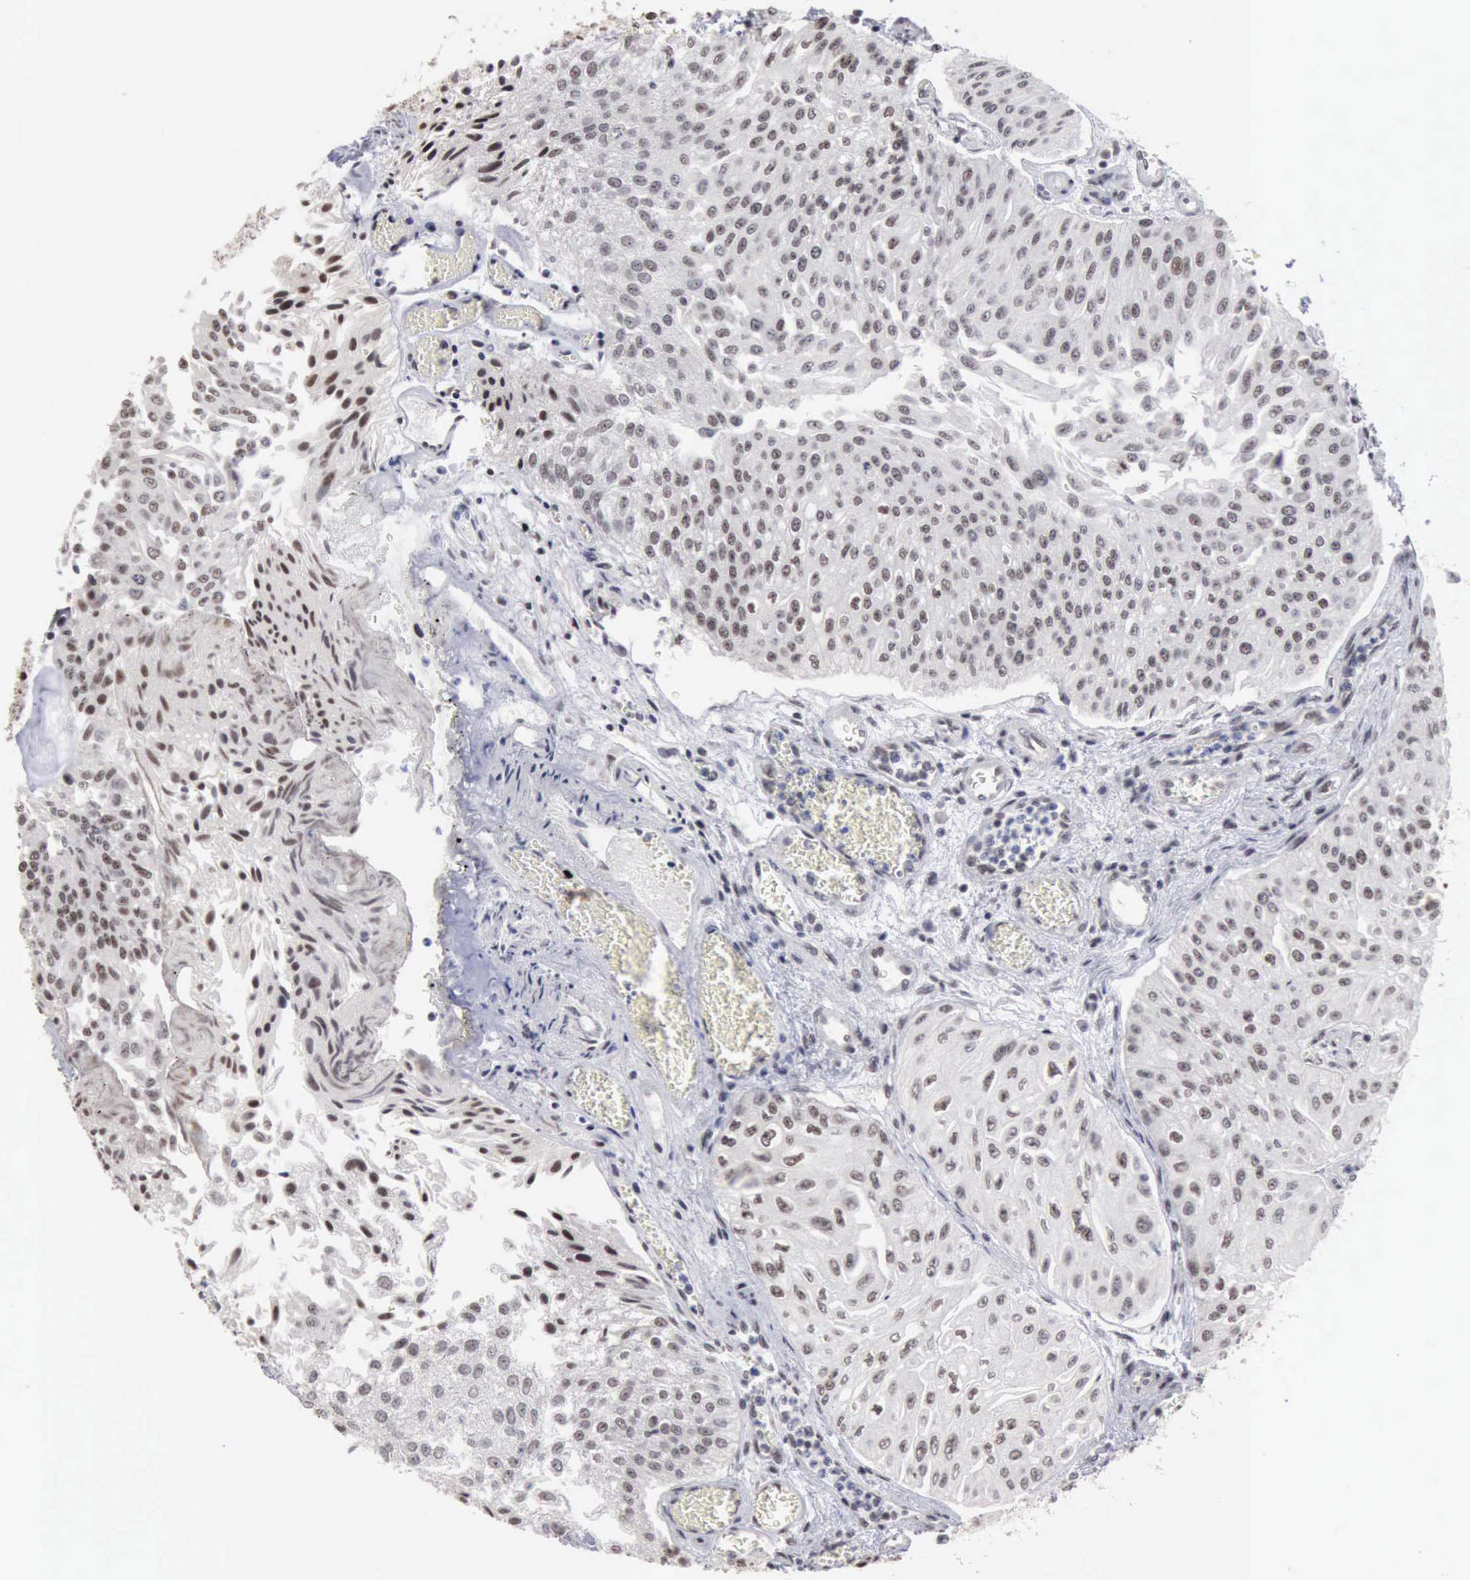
{"staining": {"intensity": "moderate", "quantity": "25%-75%", "location": "nuclear"}, "tissue": "urothelial cancer", "cell_type": "Tumor cells", "image_type": "cancer", "snomed": [{"axis": "morphology", "description": "Urothelial carcinoma, Low grade"}, {"axis": "topography", "description": "Urinary bladder"}], "caption": "This is an image of IHC staining of urothelial cancer, which shows moderate expression in the nuclear of tumor cells.", "gene": "TAF1", "patient": {"sex": "male", "age": 86}}